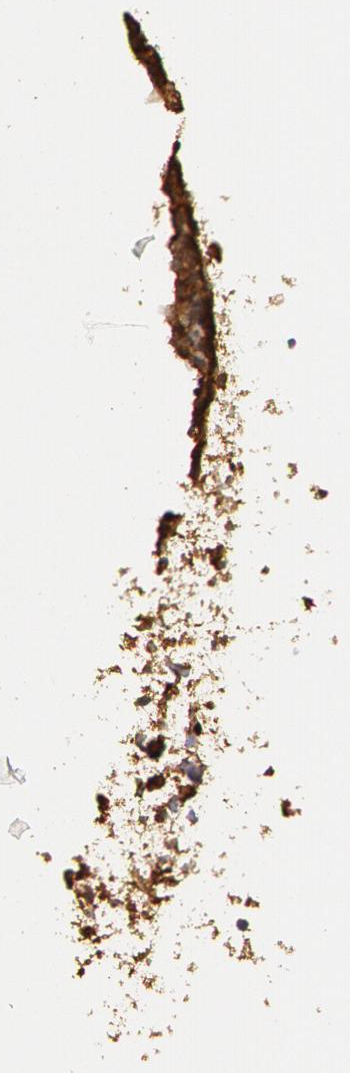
{"staining": {"intensity": "weak", "quantity": ">75%", "location": "cytoplasmic/membranous"}, "tissue": "lymphoma", "cell_type": "Tumor cells", "image_type": "cancer", "snomed": [{"axis": "morphology", "description": "Malignant lymphoma, non-Hodgkin's type, Low grade"}, {"axis": "topography", "description": "Lymph node"}], "caption": "Malignant lymphoma, non-Hodgkin's type (low-grade) tissue exhibits weak cytoplasmic/membranous expression in about >75% of tumor cells", "gene": "AHSA1", "patient": {"sex": "male", "age": 49}}